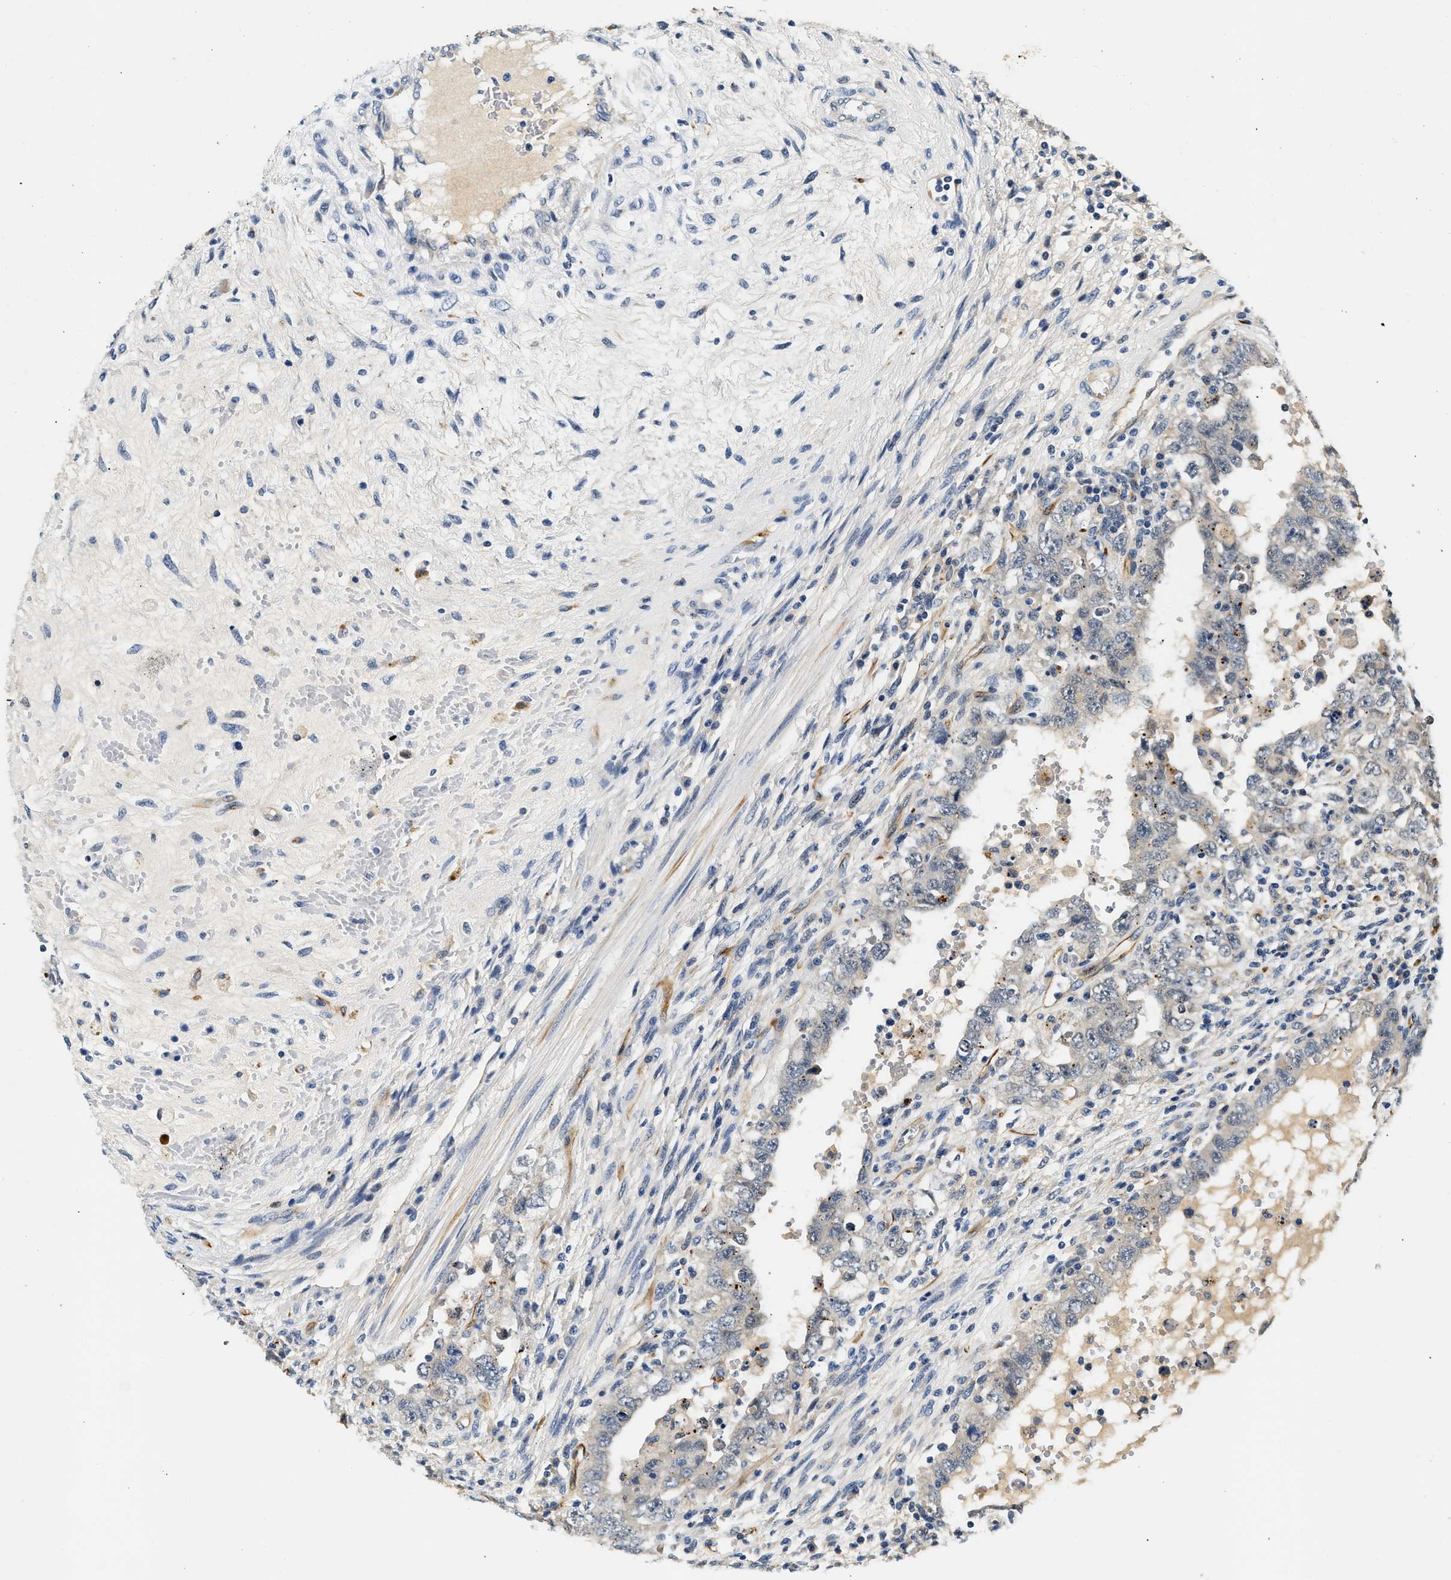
{"staining": {"intensity": "negative", "quantity": "none", "location": "none"}, "tissue": "testis cancer", "cell_type": "Tumor cells", "image_type": "cancer", "snomed": [{"axis": "morphology", "description": "Carcinoma, Embryonal, NOS"}, {"axis": "topography", "description": "Testis"}], "caption": "This is an immunohistochemistry histopathology image of human testis cancer (embryonal carcinoma). There is no positivity in tumor cells.", "gene": "MED22", "patient": {"sex": "male", "age": 26}}